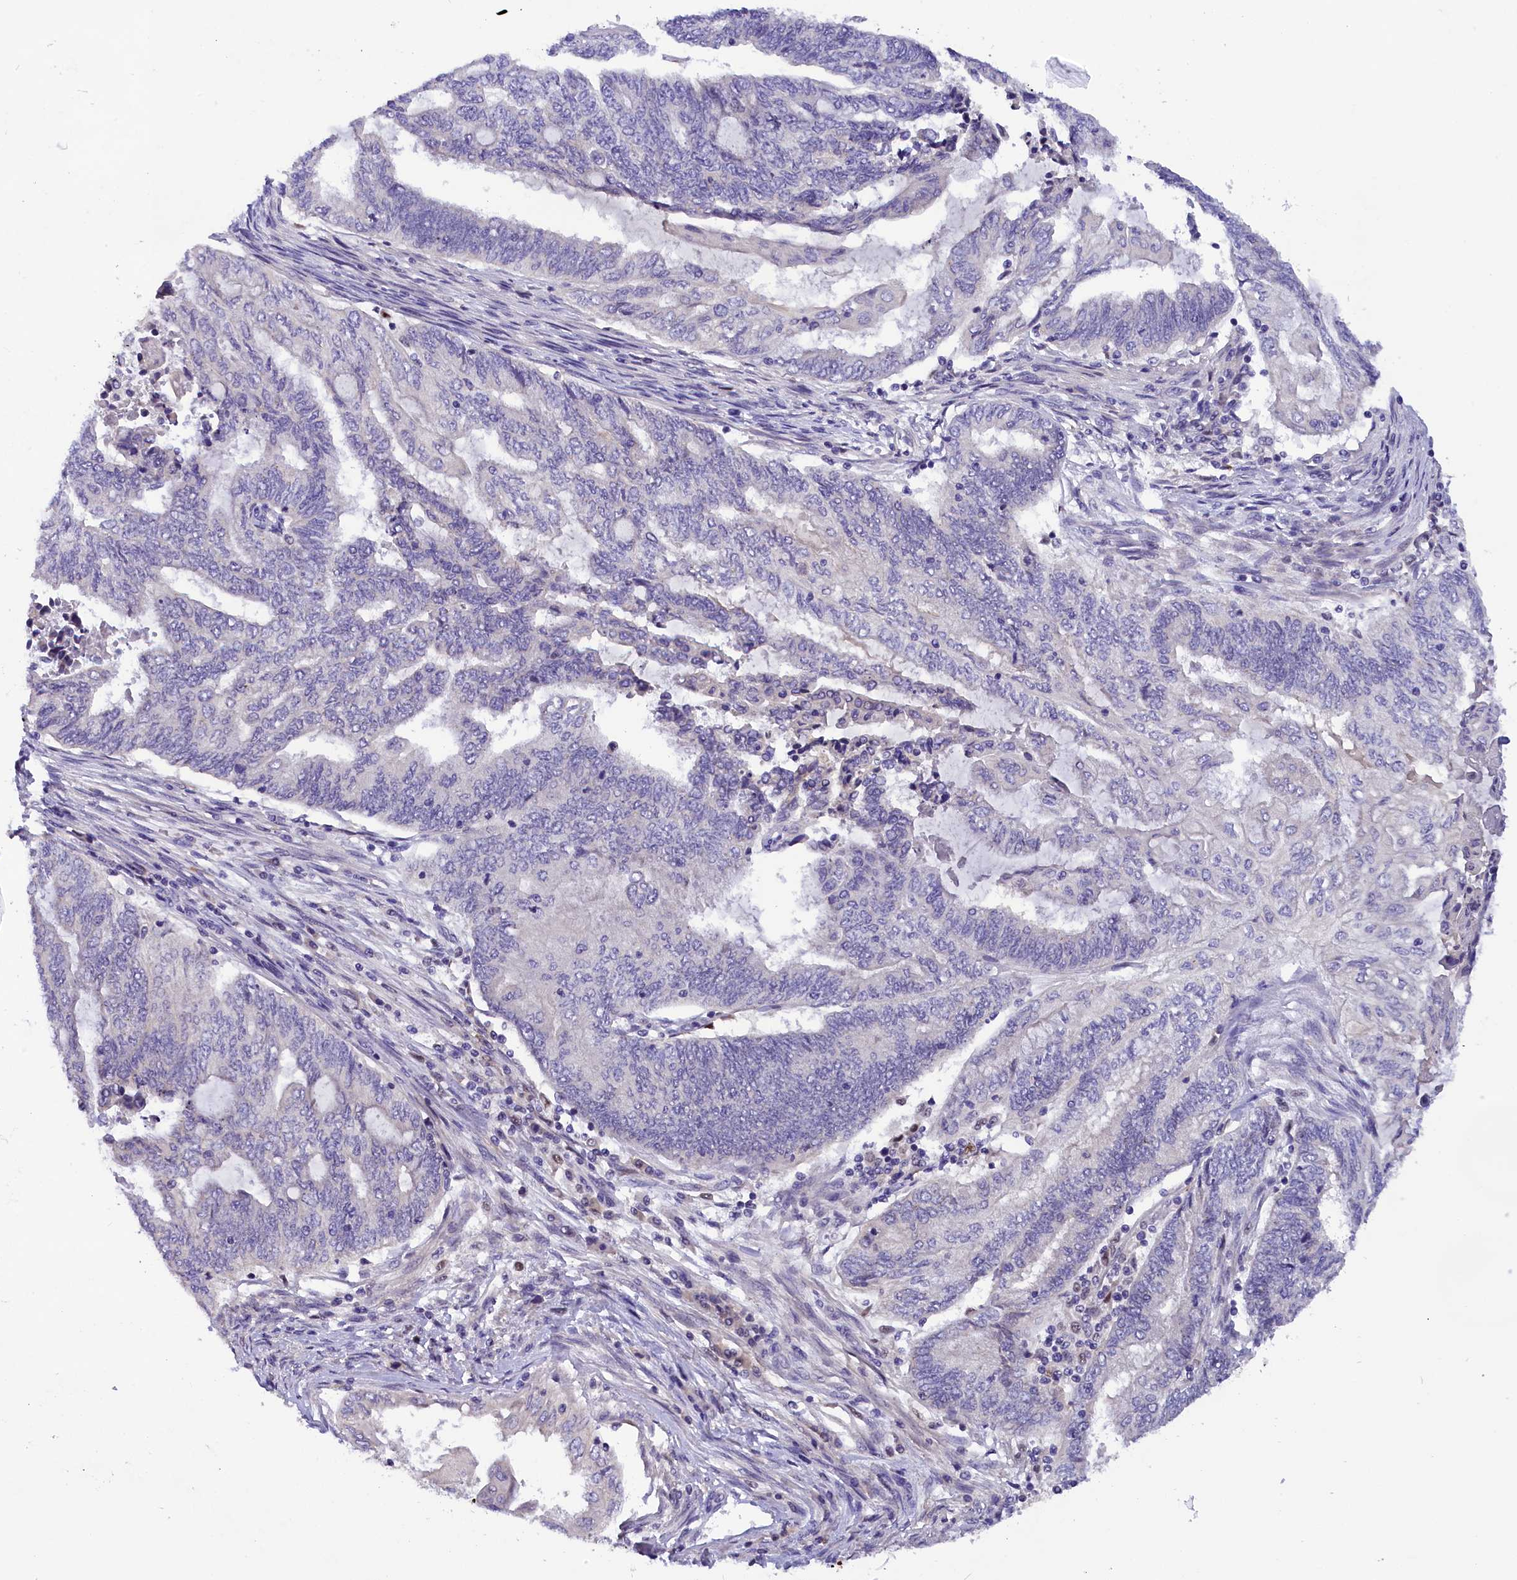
{"staining": {"intensity": "negative", "quantity": "none", "location": "none"}, "tissue": "endometrial cancer", "cell_type": "Tumor cells", "image_type": "cancer", "snomed": [{"axis": "morphology", "description": "Adenocarcinoma, NOS"}, {"axis": "topography", "description": "Uterus"}, {"axis": "topography", "description": "Endometrium"}], "caption": "IHC histopathology image of human adenocarcinoma (endometrial) stained for a protein (brown), which reveals no expression in tumor cells. (Immunohistochemistry, brightfield microscopy, high magnification).", "gene": "BTBD9", "patient": {"sex": "female", "age": 70}}